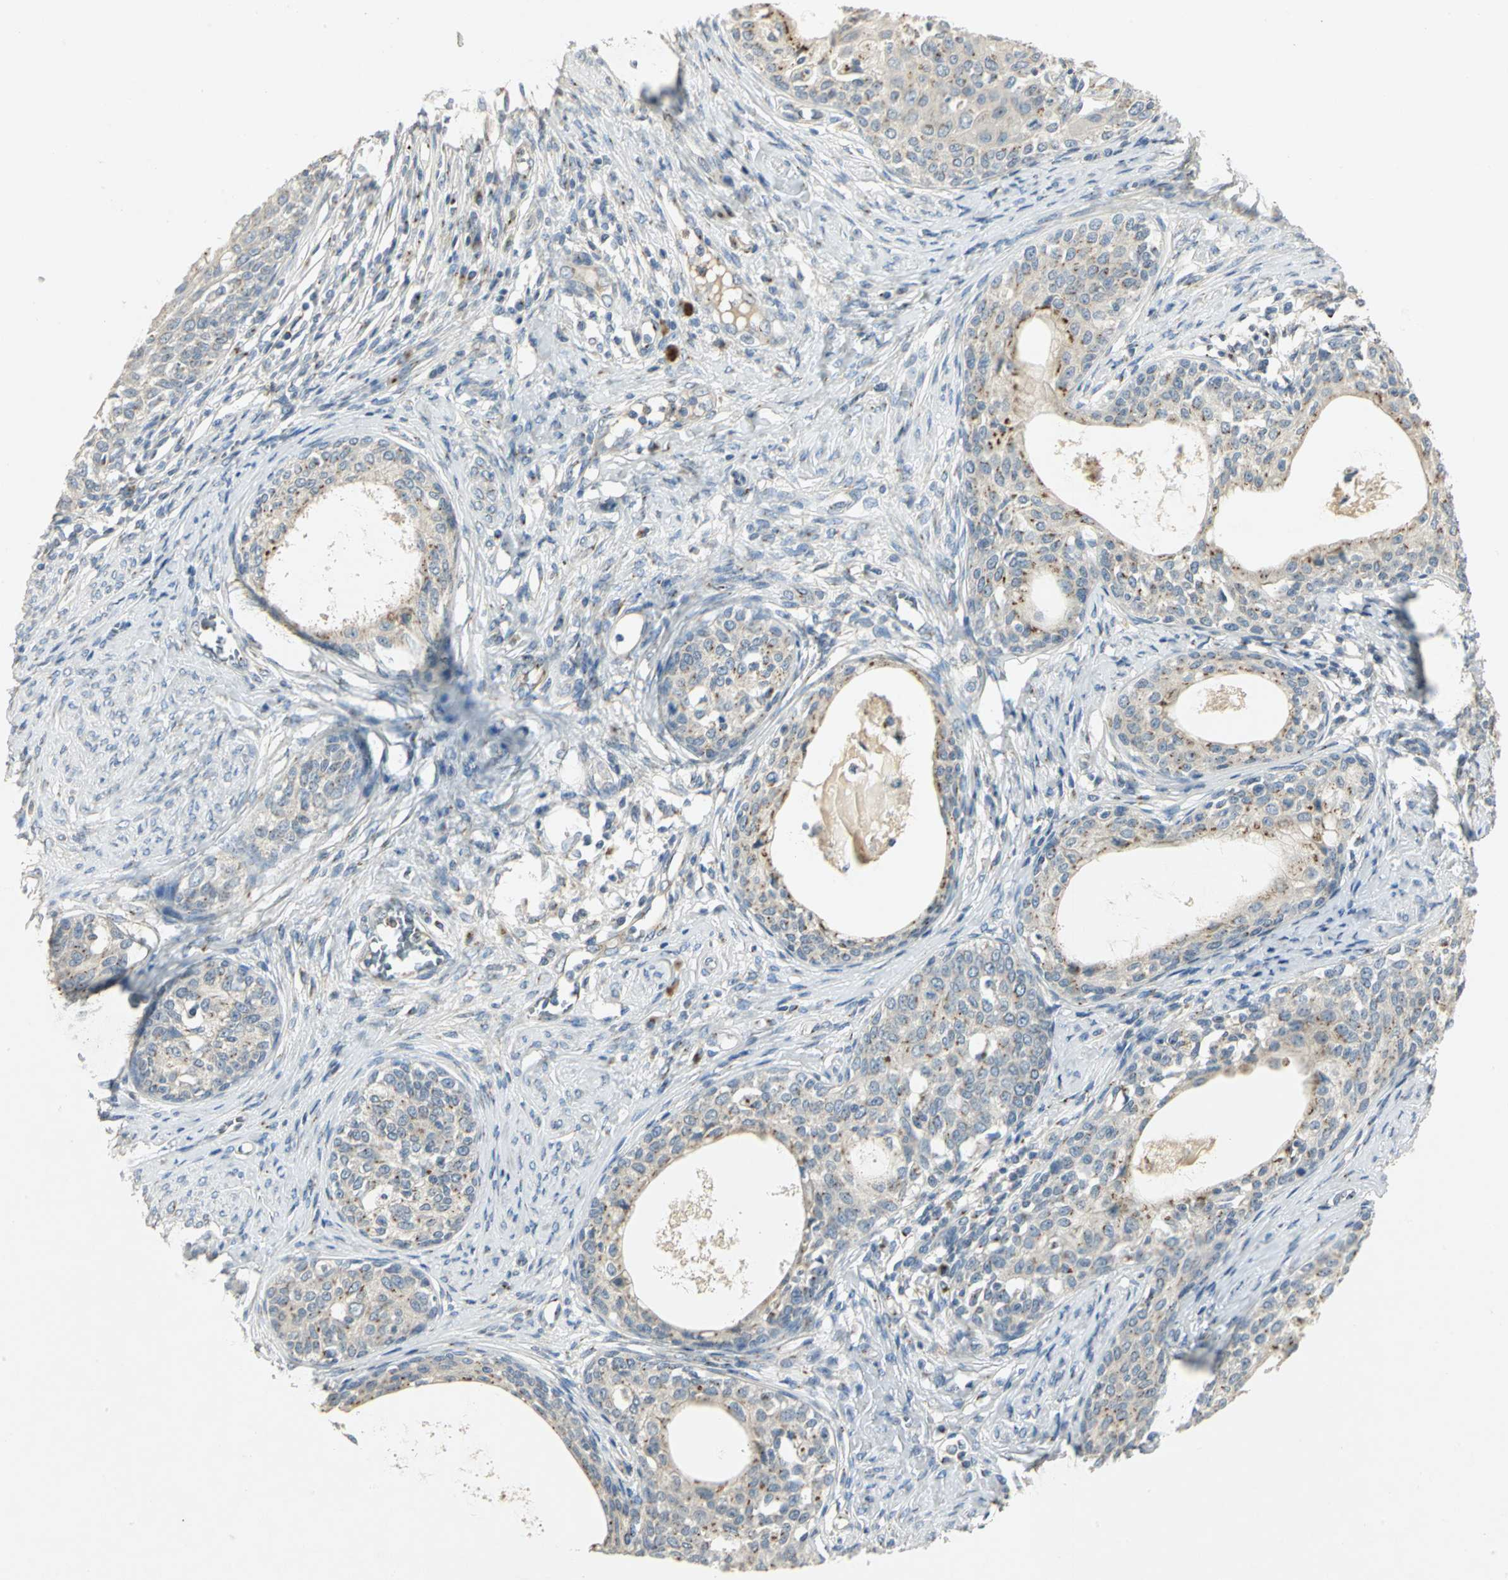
{"staining": {"intensity": "moderate", "quantity": "25%-75%", "location": "cytoplasmic/membranous"}, "tissue": "cervical cancer", "cell_type": "Tumor cells", "image_type": "cancer", "snomed": [{"axis": "morphology", "description": "Squamous cell carcinoma, NOS"}, {"axis": "morphology", "description": "Adenocarcinoma, NOS"}, {"axis": "topography", "description": "Cervix"}], "caption": "Brown immunohistochemical staining in human cervical cancer demonstrates moderate cytoplasmic/membranous positivity in about 25%-75% of tumor cells.", "gene": "TM9SF2", "patient": {"sex": "female", "age": 52}}